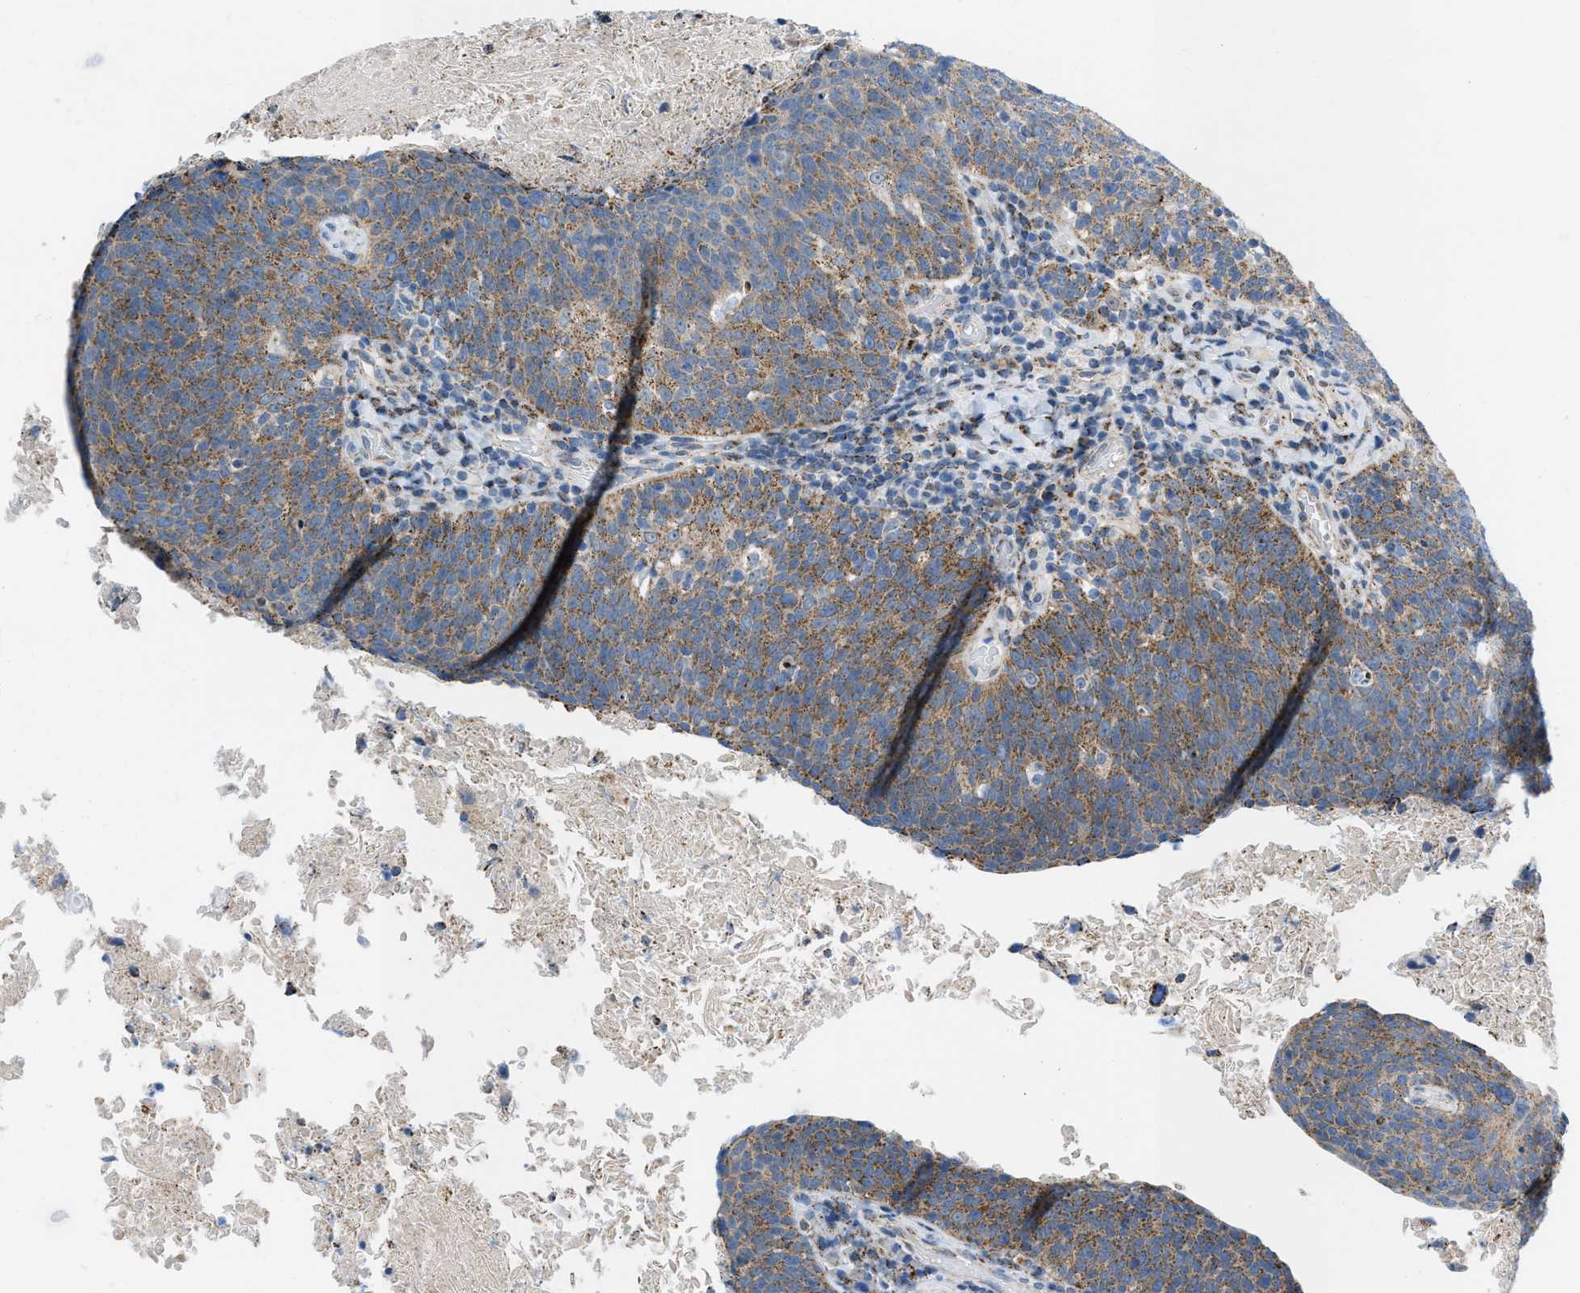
{"staining": {"intensity": "moderate", "quantity": ">75%", "location": "cytoplasmic/membranous"}, "tissue": "head and neck cancer", "cell_type": "Tumor cells", "image_type": "cancer", "snomed": [{"axis": "morphology", "description": "Squamous cell carcinoma, NOS"}, {"axis": "morphology", "description": "Squamous cell carcinoma, metastatic, NOS"}, {"axis": "topography", "description": "Lymph node"}, {"axis": "topography", "description": "Head-Neck"}], "caption": "A brown stain shows moderate cytoplasmic/membranous staining of a protein in metastatic squamous cell carcinoma (head and neck) tumor cells. The staining was performed using DAB (3,3'-diaminobenzidine), with brown indicating positive protein expression. Nuclei are stained blue with hematoxylin.", "gene": "RBBP9", "patient": {"sex": "male", "age": 62}}